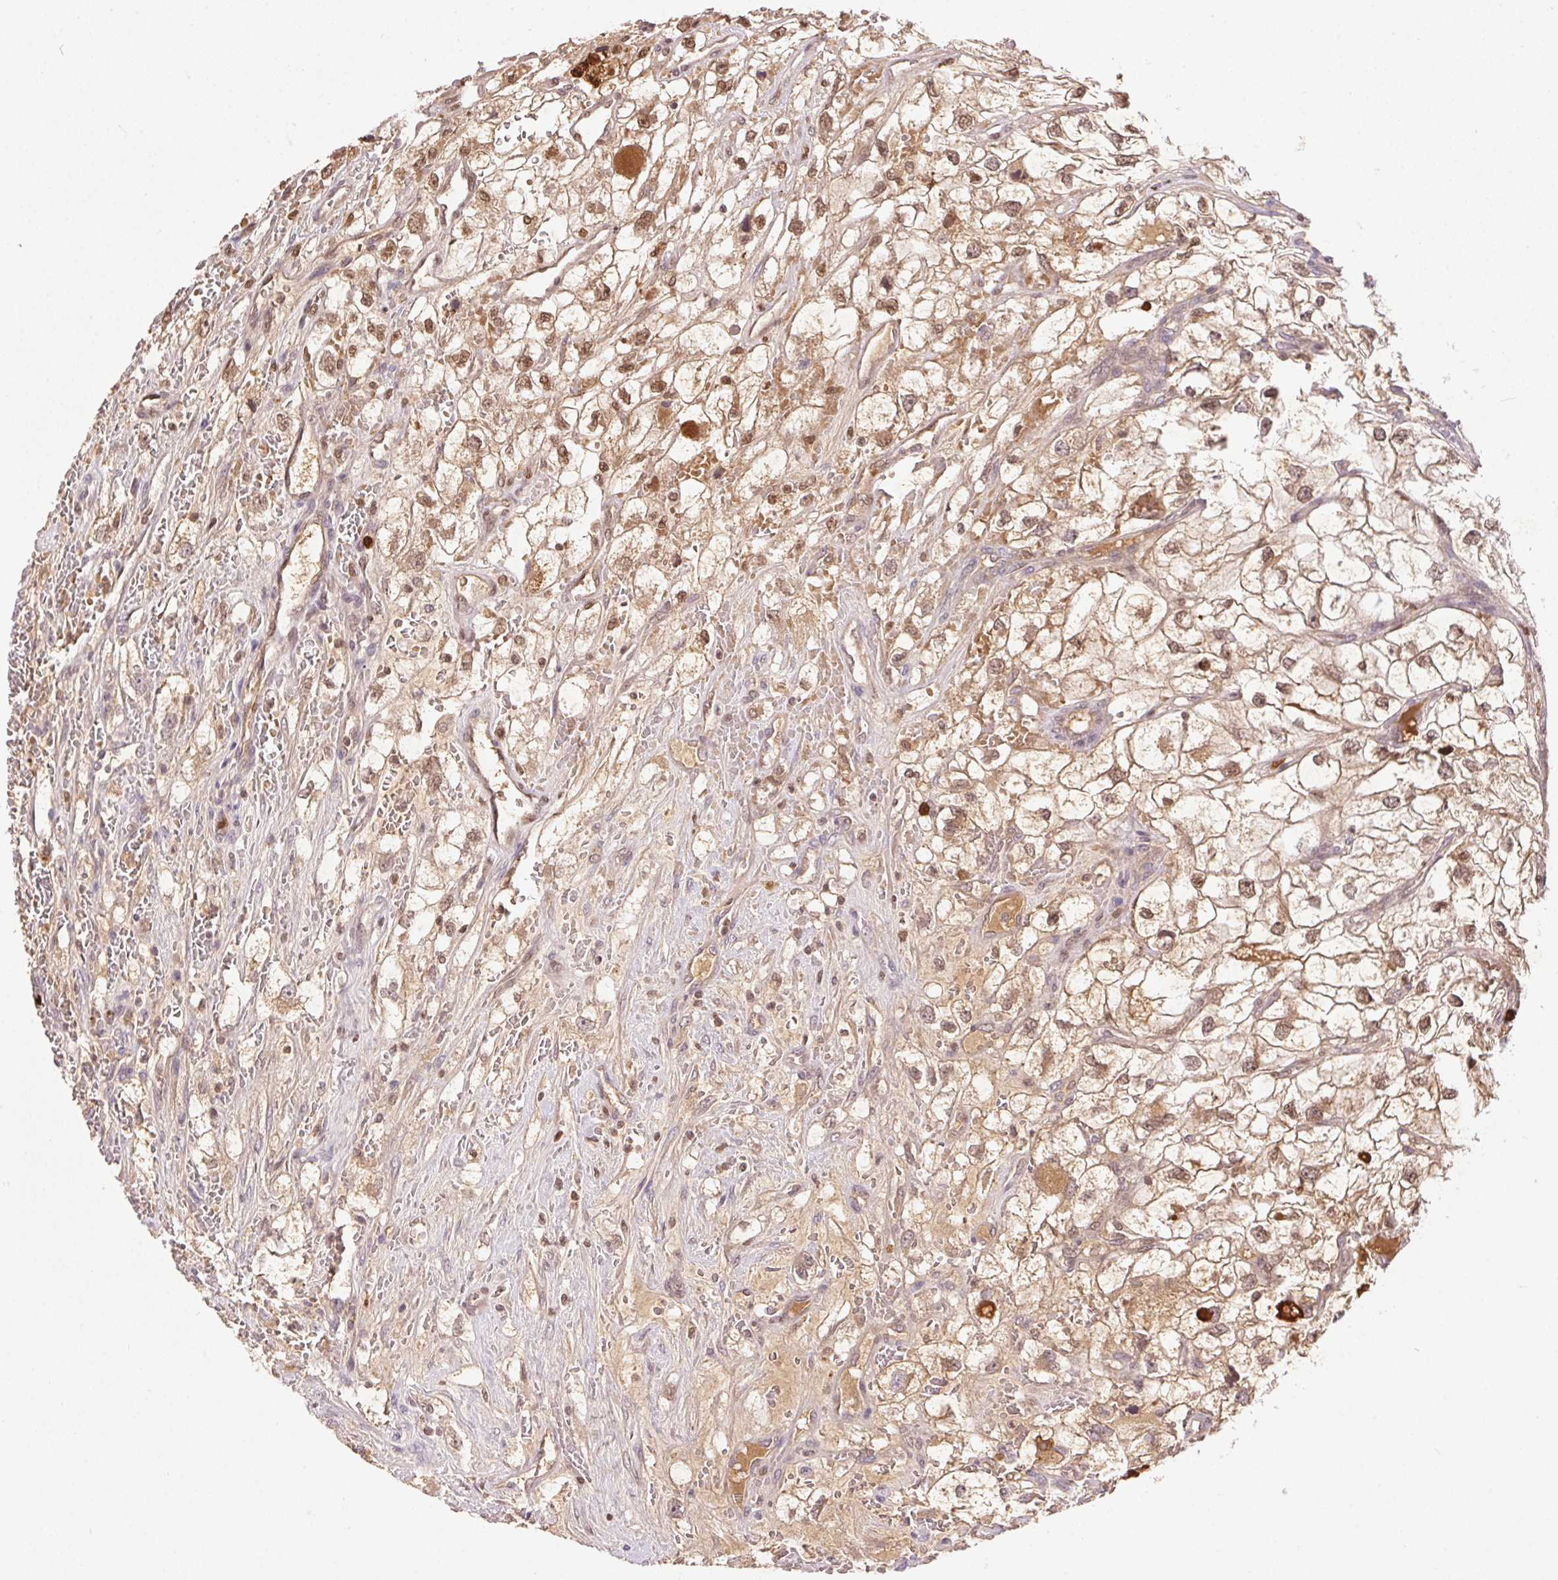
{"staining": {"intensity": "moderate", "quantity": "25%-75%", "location": "cytoplasmic/membranous,nuclear"}, "tissue": "renal cancer", "cell_type": "Tumor cells", "image_type": "cancer", "snomed": [{"axis": "morphology", "description": "Adenocarcinoma, NOS"}, {"axis": "topography", "description": "Kidney"}], "caption": "This photomicrograph reveals renal cancer (adenocarcinoma) stained with immunohistochemistry (IHC) to label a protein in brown. The cytoplasmic/membranous and nuclear of tumor cells show moderate positivity for the protein. Nuclei are counter-stained blue.", "gene": "ORM1", "patient": {"sex": "male", "age": 59}}